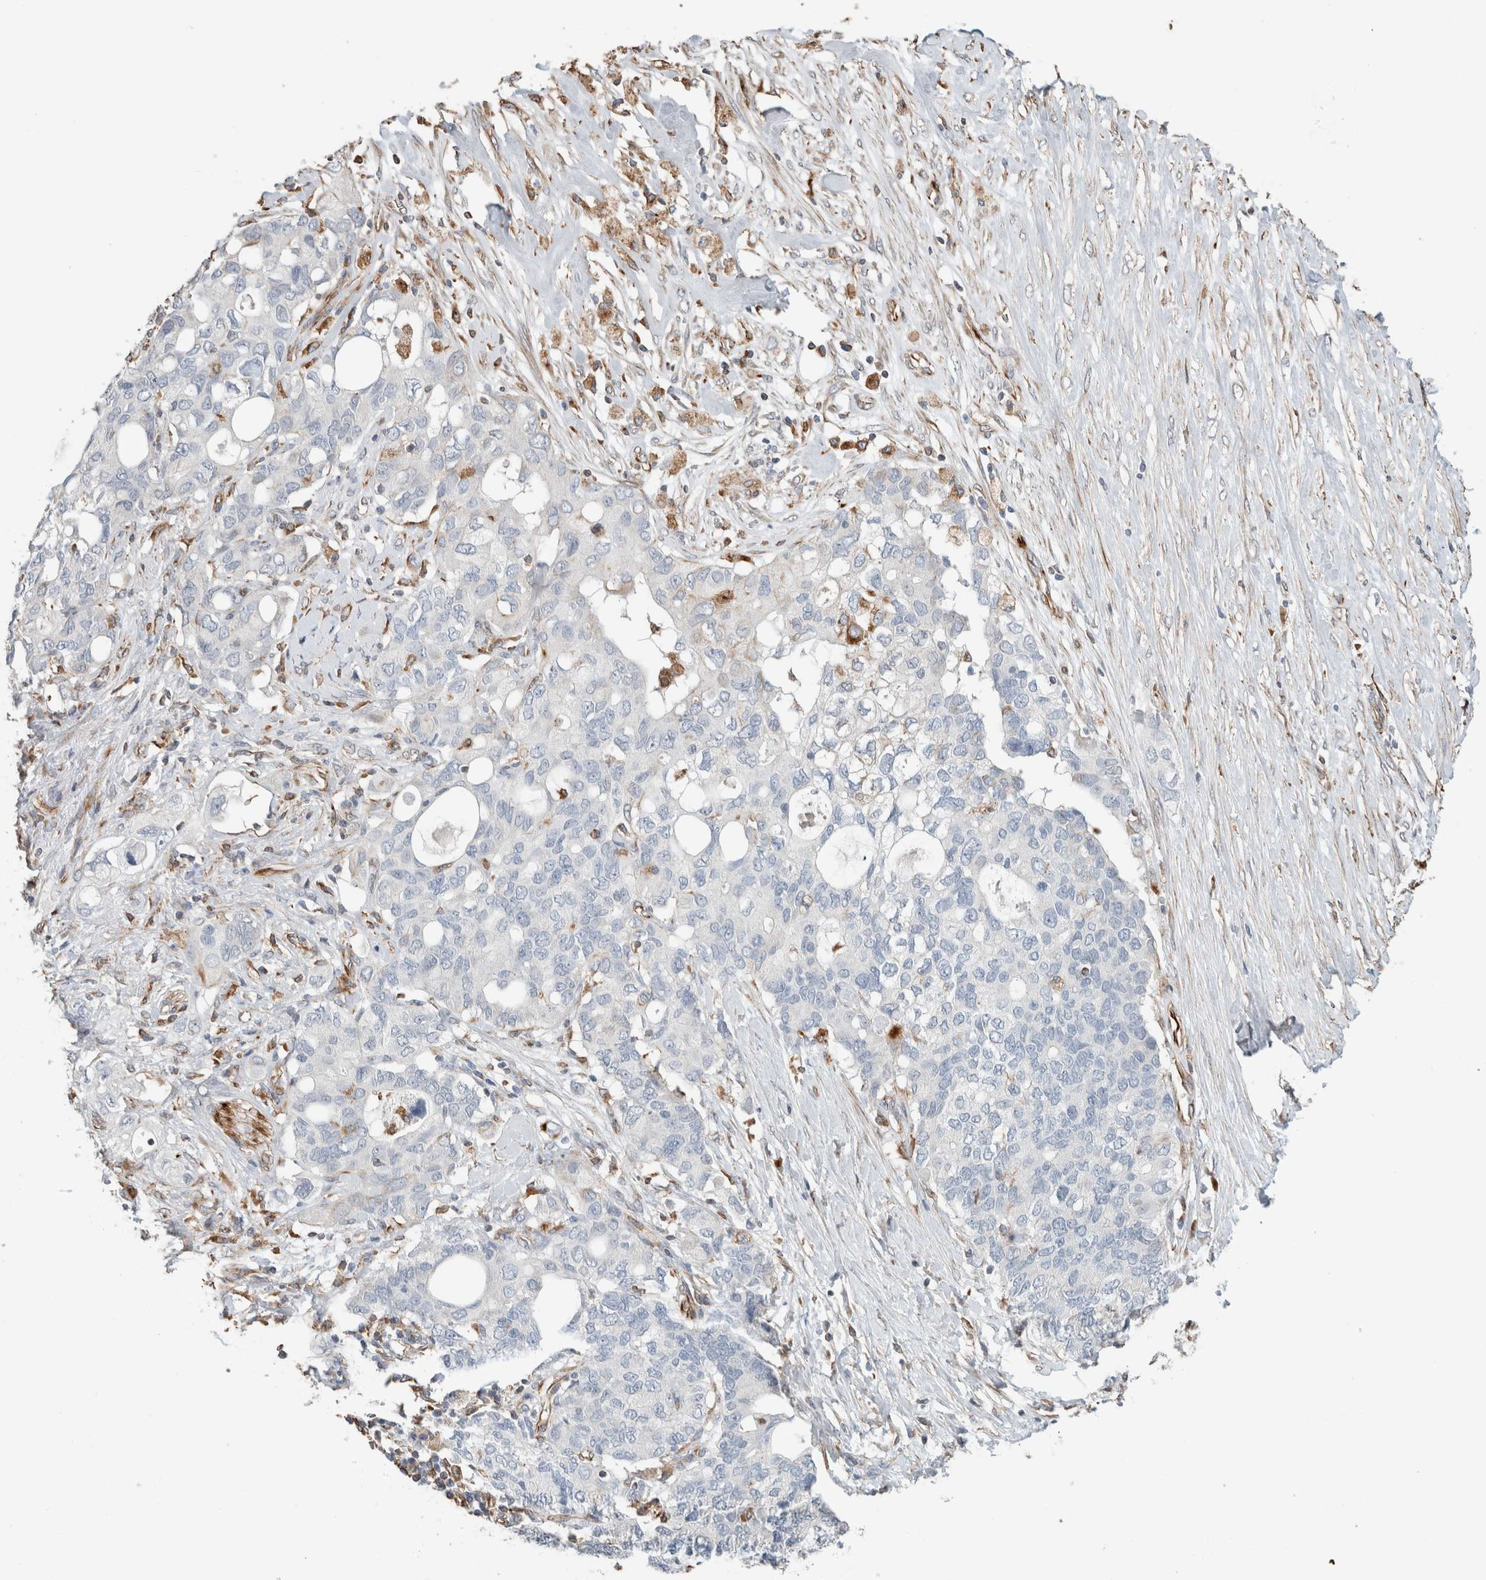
{"staining": {"intensity": "negative", "quantity": "none", "location": "none"}, "tissue": "pancreatic cancer", "cell_type": "Tumor cells", "image_type": "cancer", "snomed": [{"axis": "morphology", "description": "Adenocarcinoma, NOS"}, {"axis": "topography", "description": "Pancreas"}], "caption": "Tumor cells show no significant protein expression in pancreatic cancer (adenocarcinoma).", "gene": "LY86", "patient": {"sex": "female", "age": 56}}